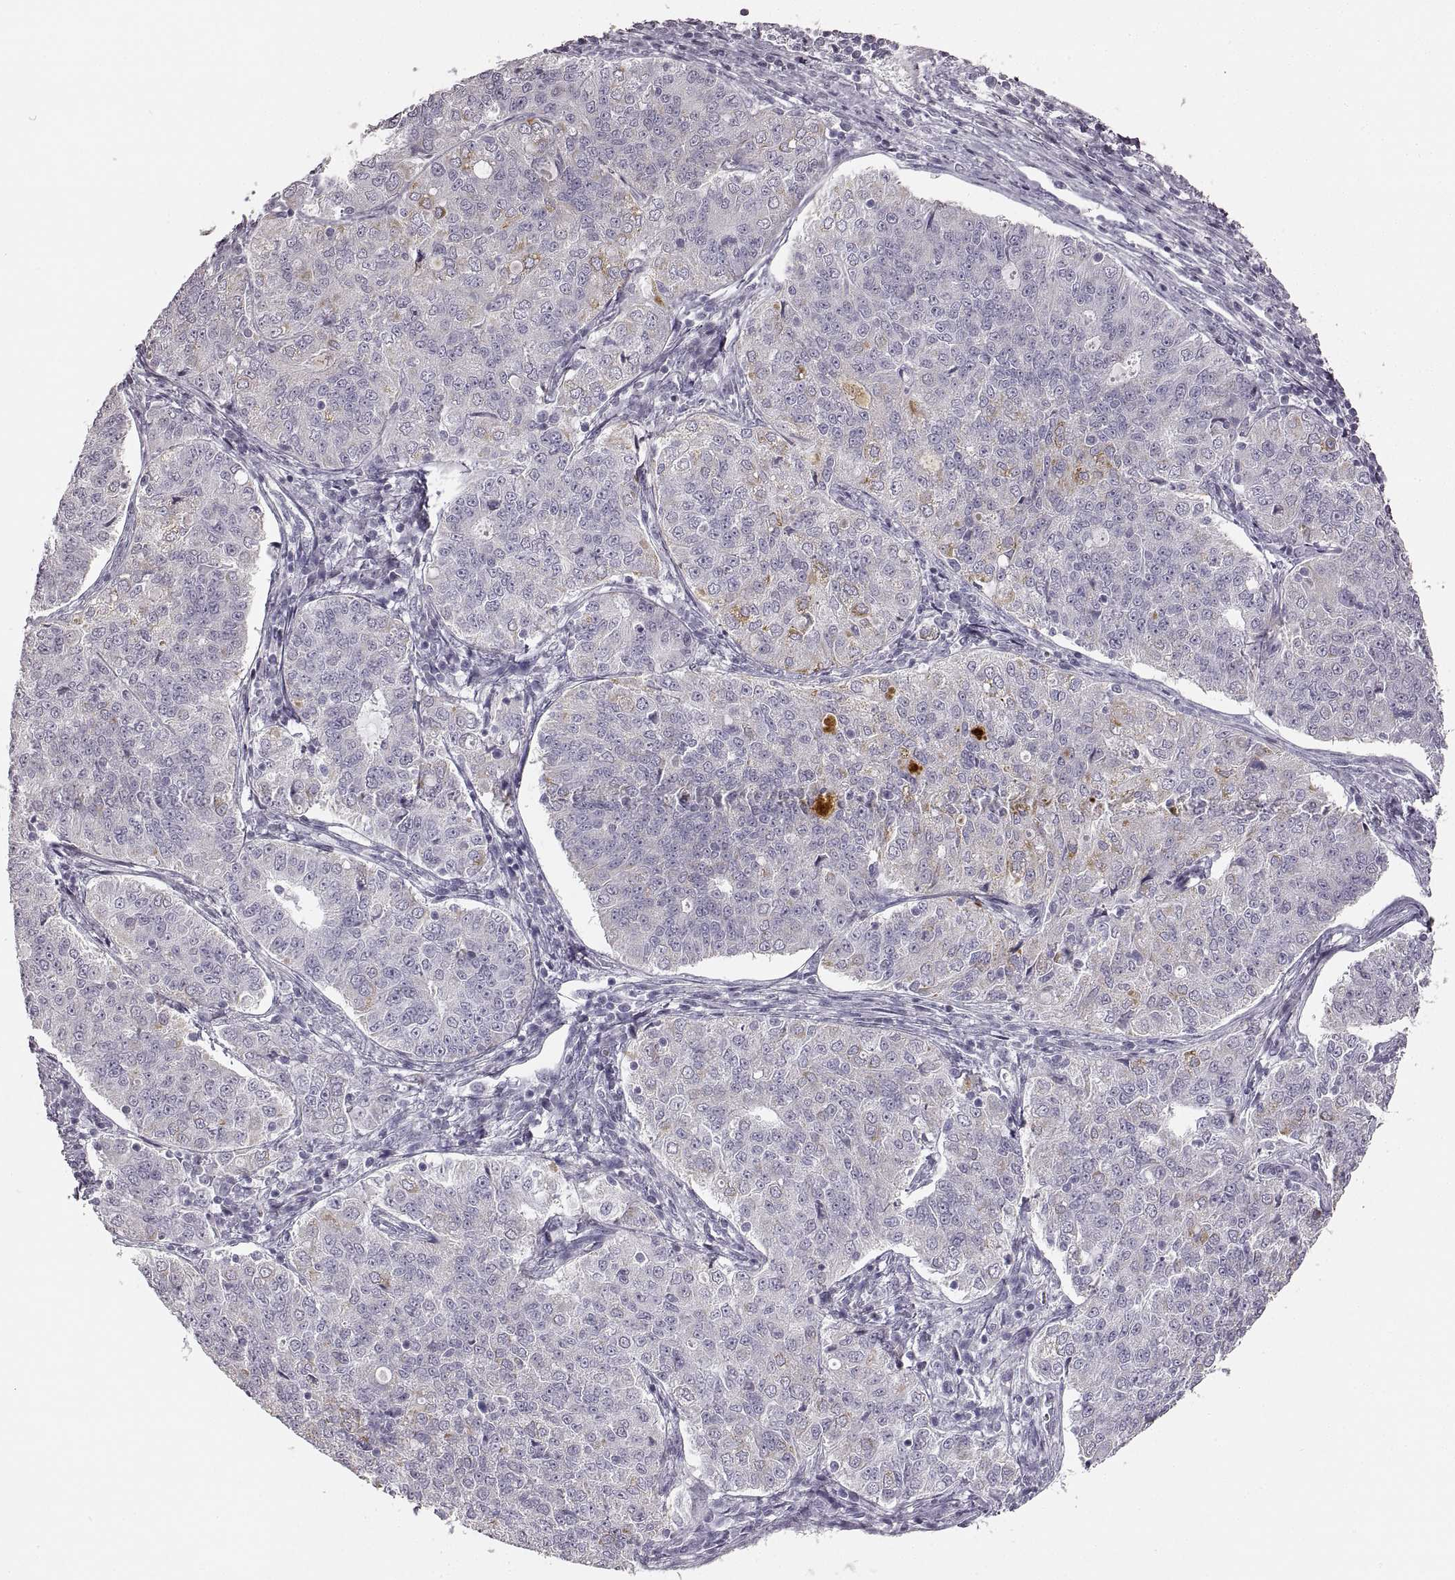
{"staining": {"intensity": "negative", "quantity": "none", "location": "none"}, "tissue": "endometrial cancer", "cell_type": "Tumor cells", "image_type": "cancer", "snomed": [{"axis": "morphology", "description": "Adenocarcinoma, NOS"}, {"axis": "topography", "description": "Endometrium"}], "caption": "Immunohistochemistry (IHC) micrograph of neoplastic tissue: human endometrial cancer (adenocarcinoma) stained with DAB (3,3'-diaminobenzidine) reveals no significant protein staining in tumor cells.", "gene": "RDH13", "patient": {"sex": "female", "age": 43}}